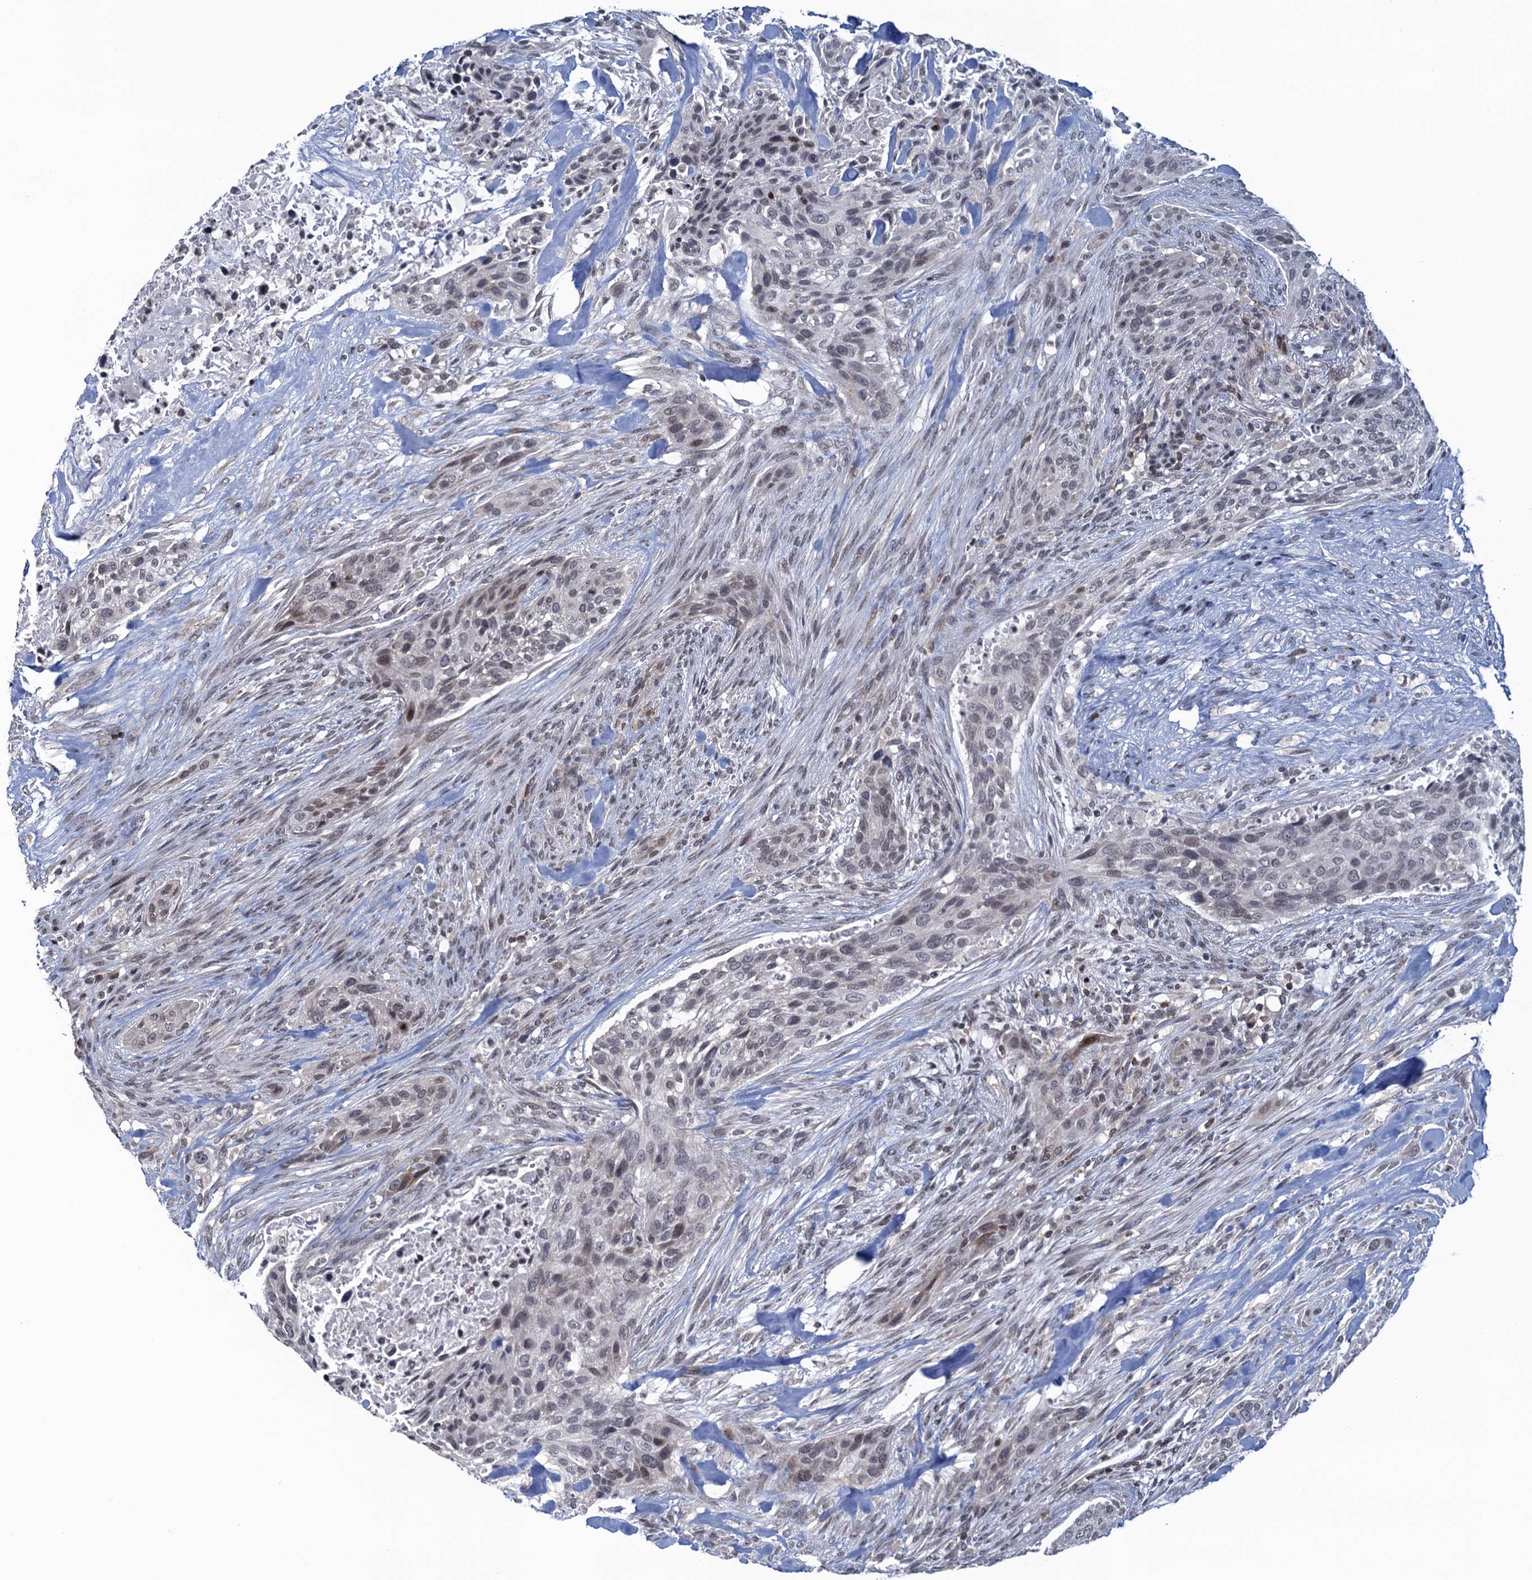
{"staining": {"intensity": "negative", "quantity": "none", "location": "none"}, "tissue": "urothelial cancer", "cell_type": "Tumor cells", "image_type": "cancer", "snomed": [{"axis": "morphology", "description": "Urothelial carcinoma, High grade"}, {"axis": "topography", "description": "Urinary bladder"}], "caption": "This is an IHC image of human urothelial cancer. There is no positivity in tumor cells.", "gene": "FYB1", "patient": {"sex": "male", "age": 35}}